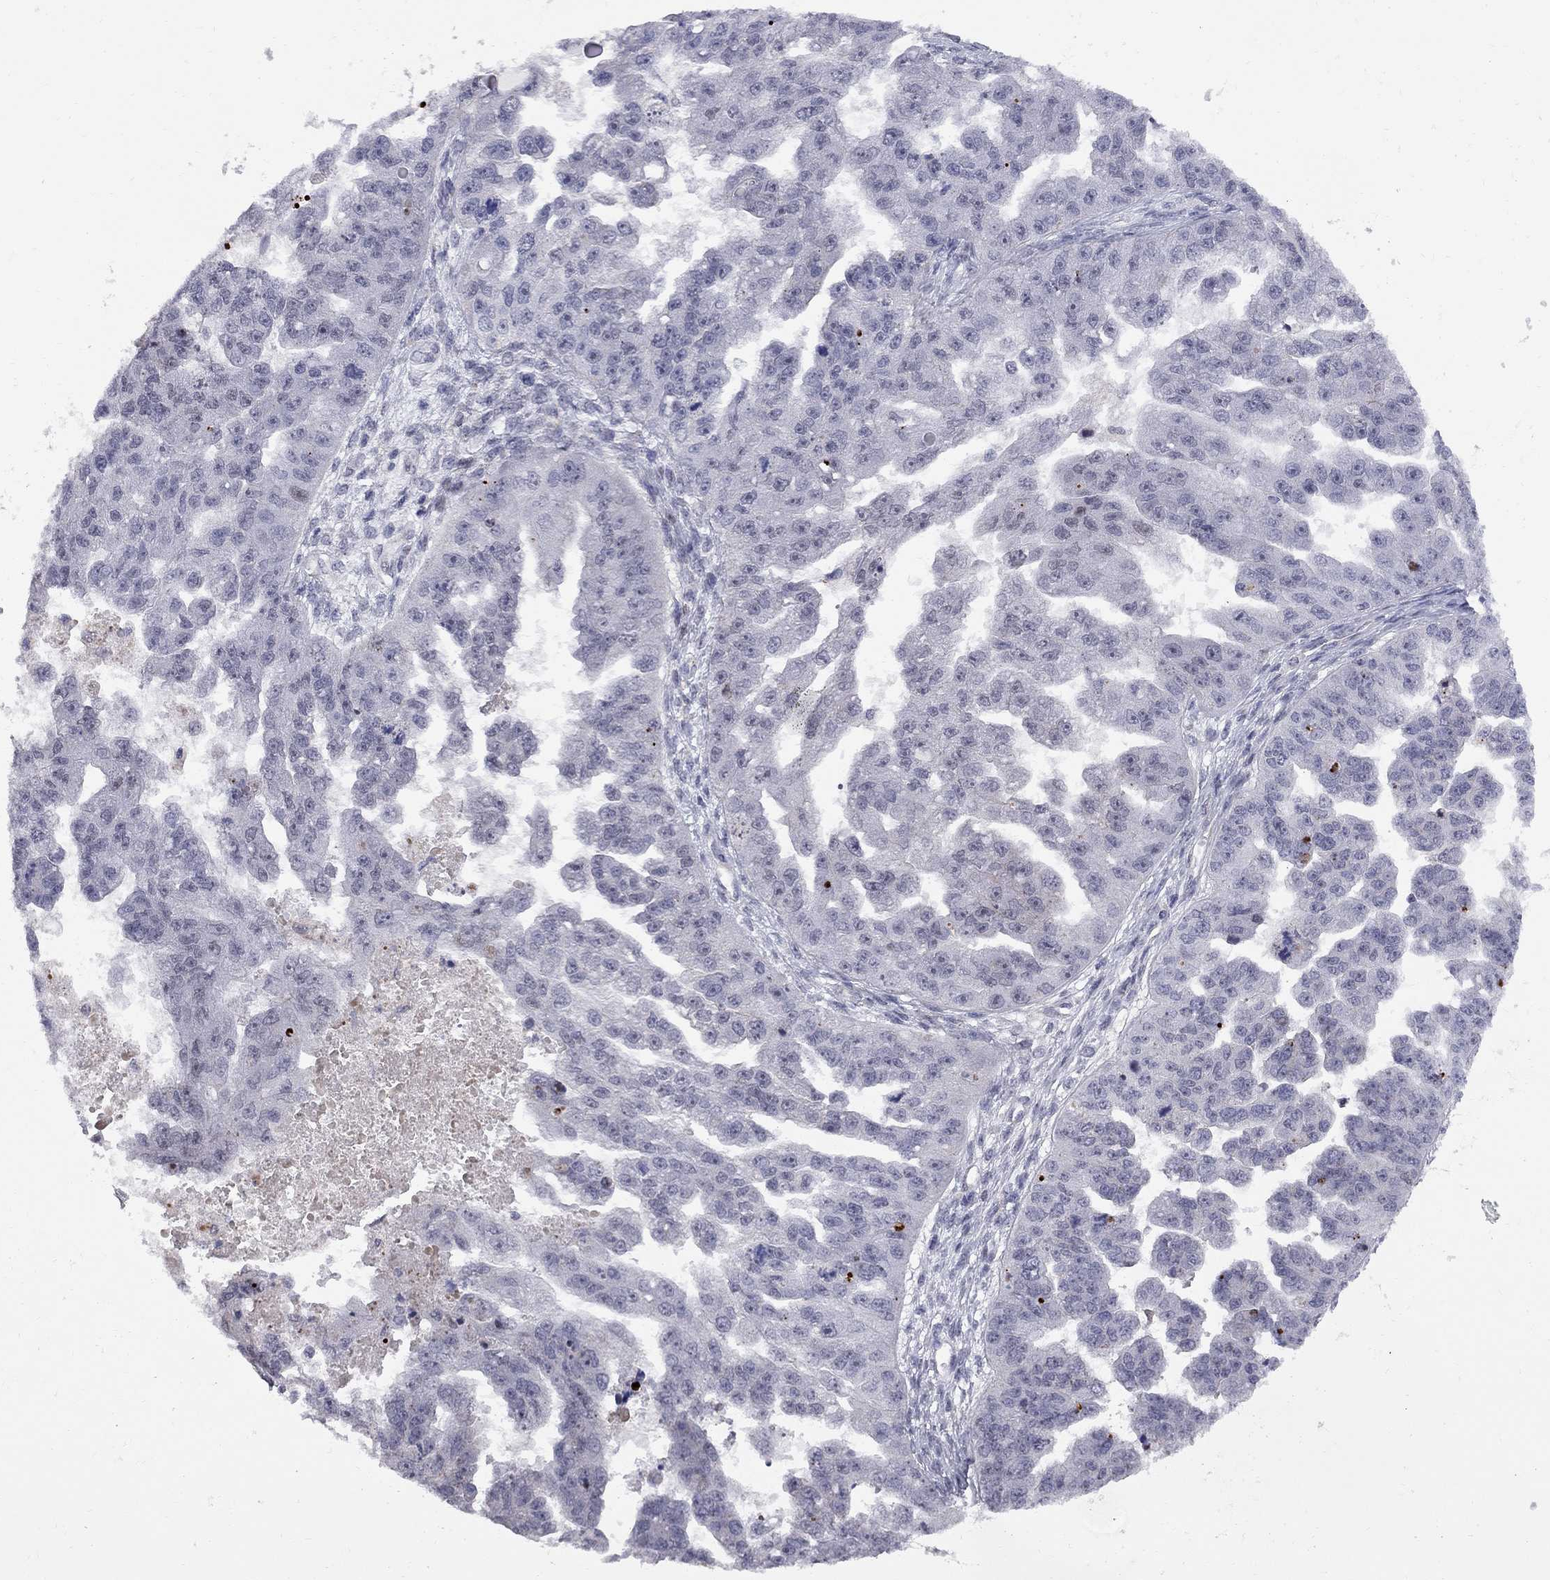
{"staining": {"intensity": "negative", "quantity": "none", "location": "none"}, "tissue": "ovarian cancer", "cell_type": "Tumor cells", "image_type": "cancer", "snomed": [{"axis": "morphology", "description": "Cystadenocarcinoma, serous, NOS"}, {"axis": "topography", "description": "Ovary"}], "caption": "An immunohistochemistry histopathology image of ovarian serous cystadenocarcinoma is shown. There is no staining in tumor cells of ovarian serous cystadenocarcinoma.", "gene": "DHX33", "patient": {"sex": "female", "age": 58}}